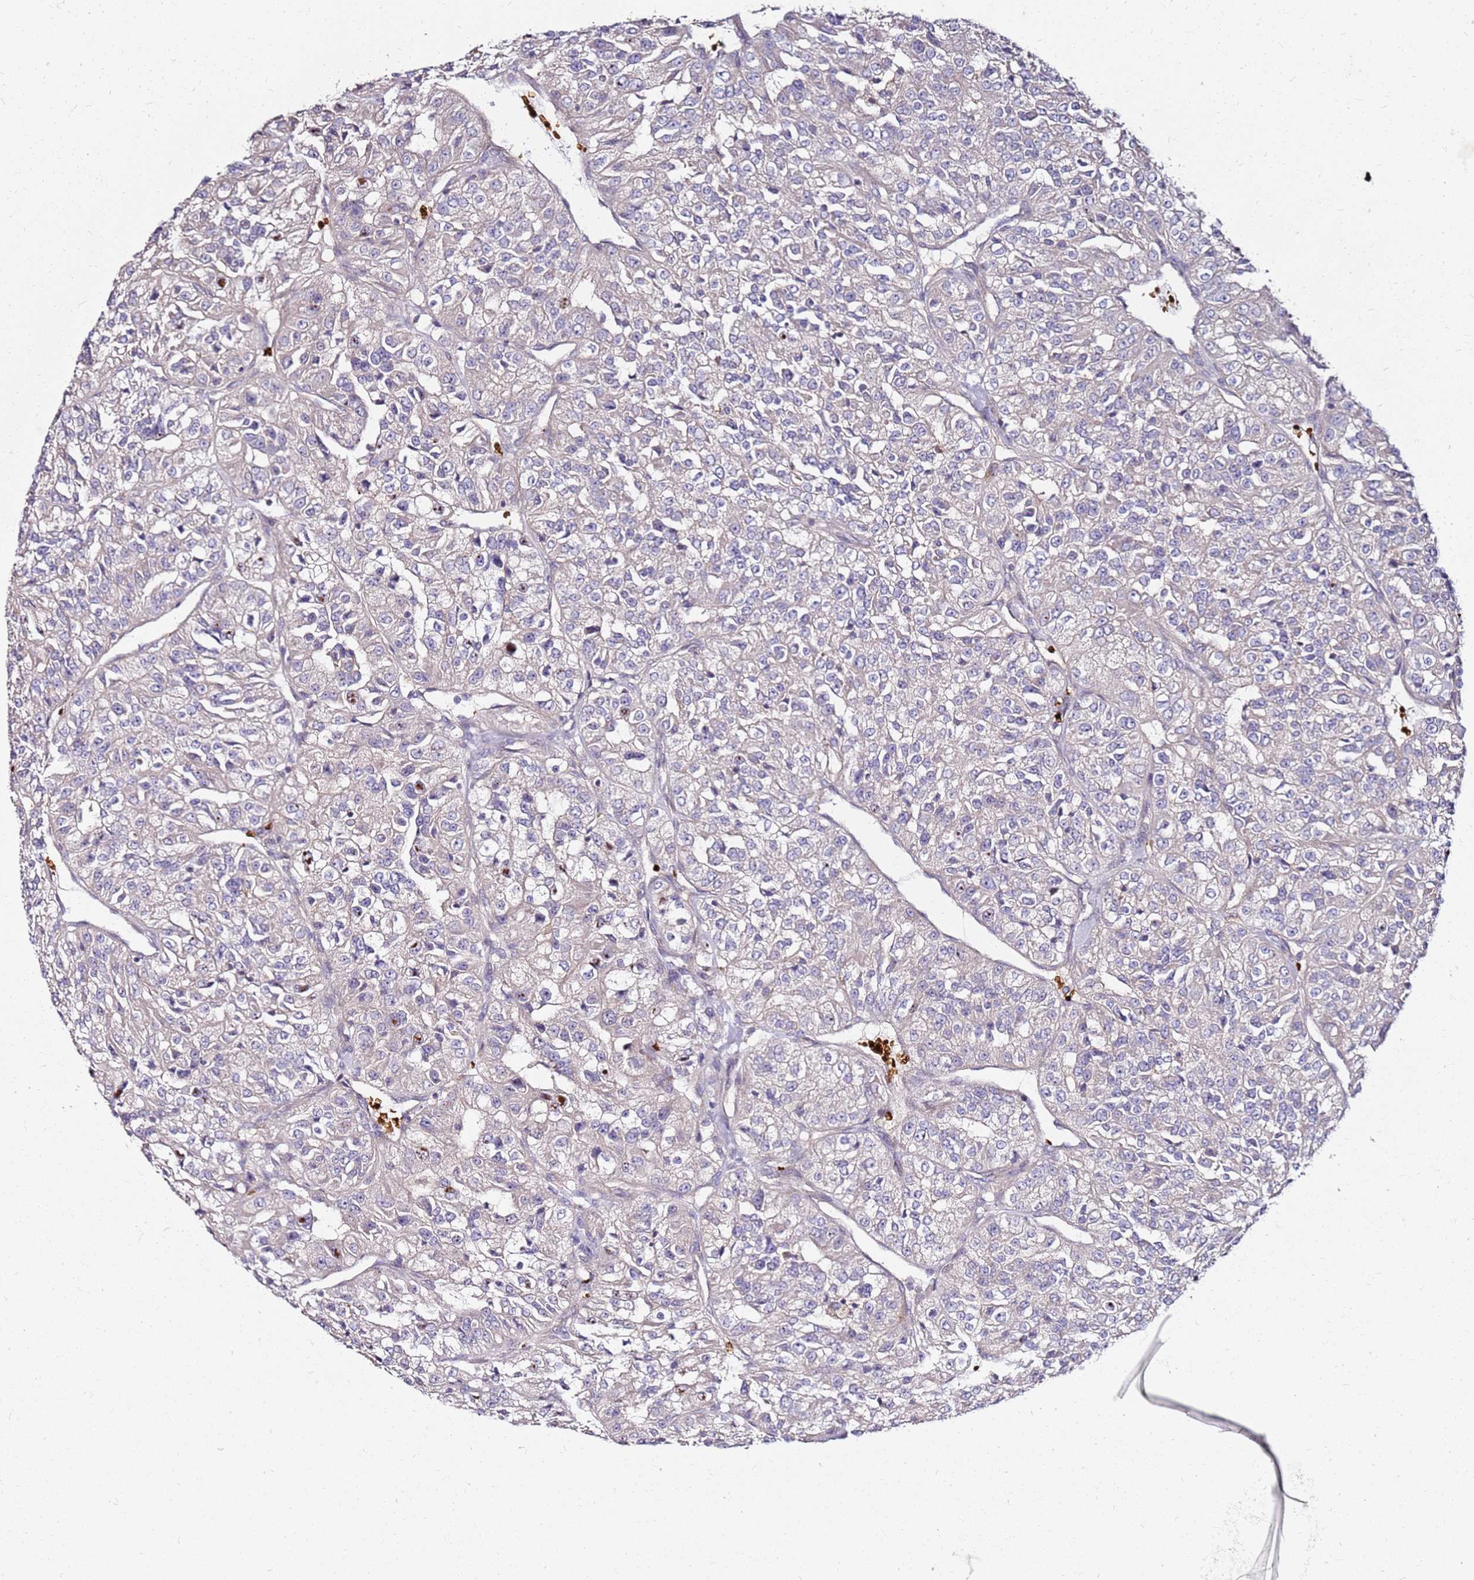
{"staining": {"intensity": "negative", "quantity": "none", "location": "none"}, "tissue": "renal cancer", "cell_type": "Tumor cells", "image_type": "cancer", "snomed": [{"axis": "morphology", "description": "Adenocarcinoma, NOS"}, {"axis": "topography", "description": "Kidney"}], "caption": "This is an immunohistochemistry (IHC) image of human renal adenocarcinoma. There is no staining in tumor cells.", "gene": "RNF11", "patient": {"sex": "female", "age": 63}}